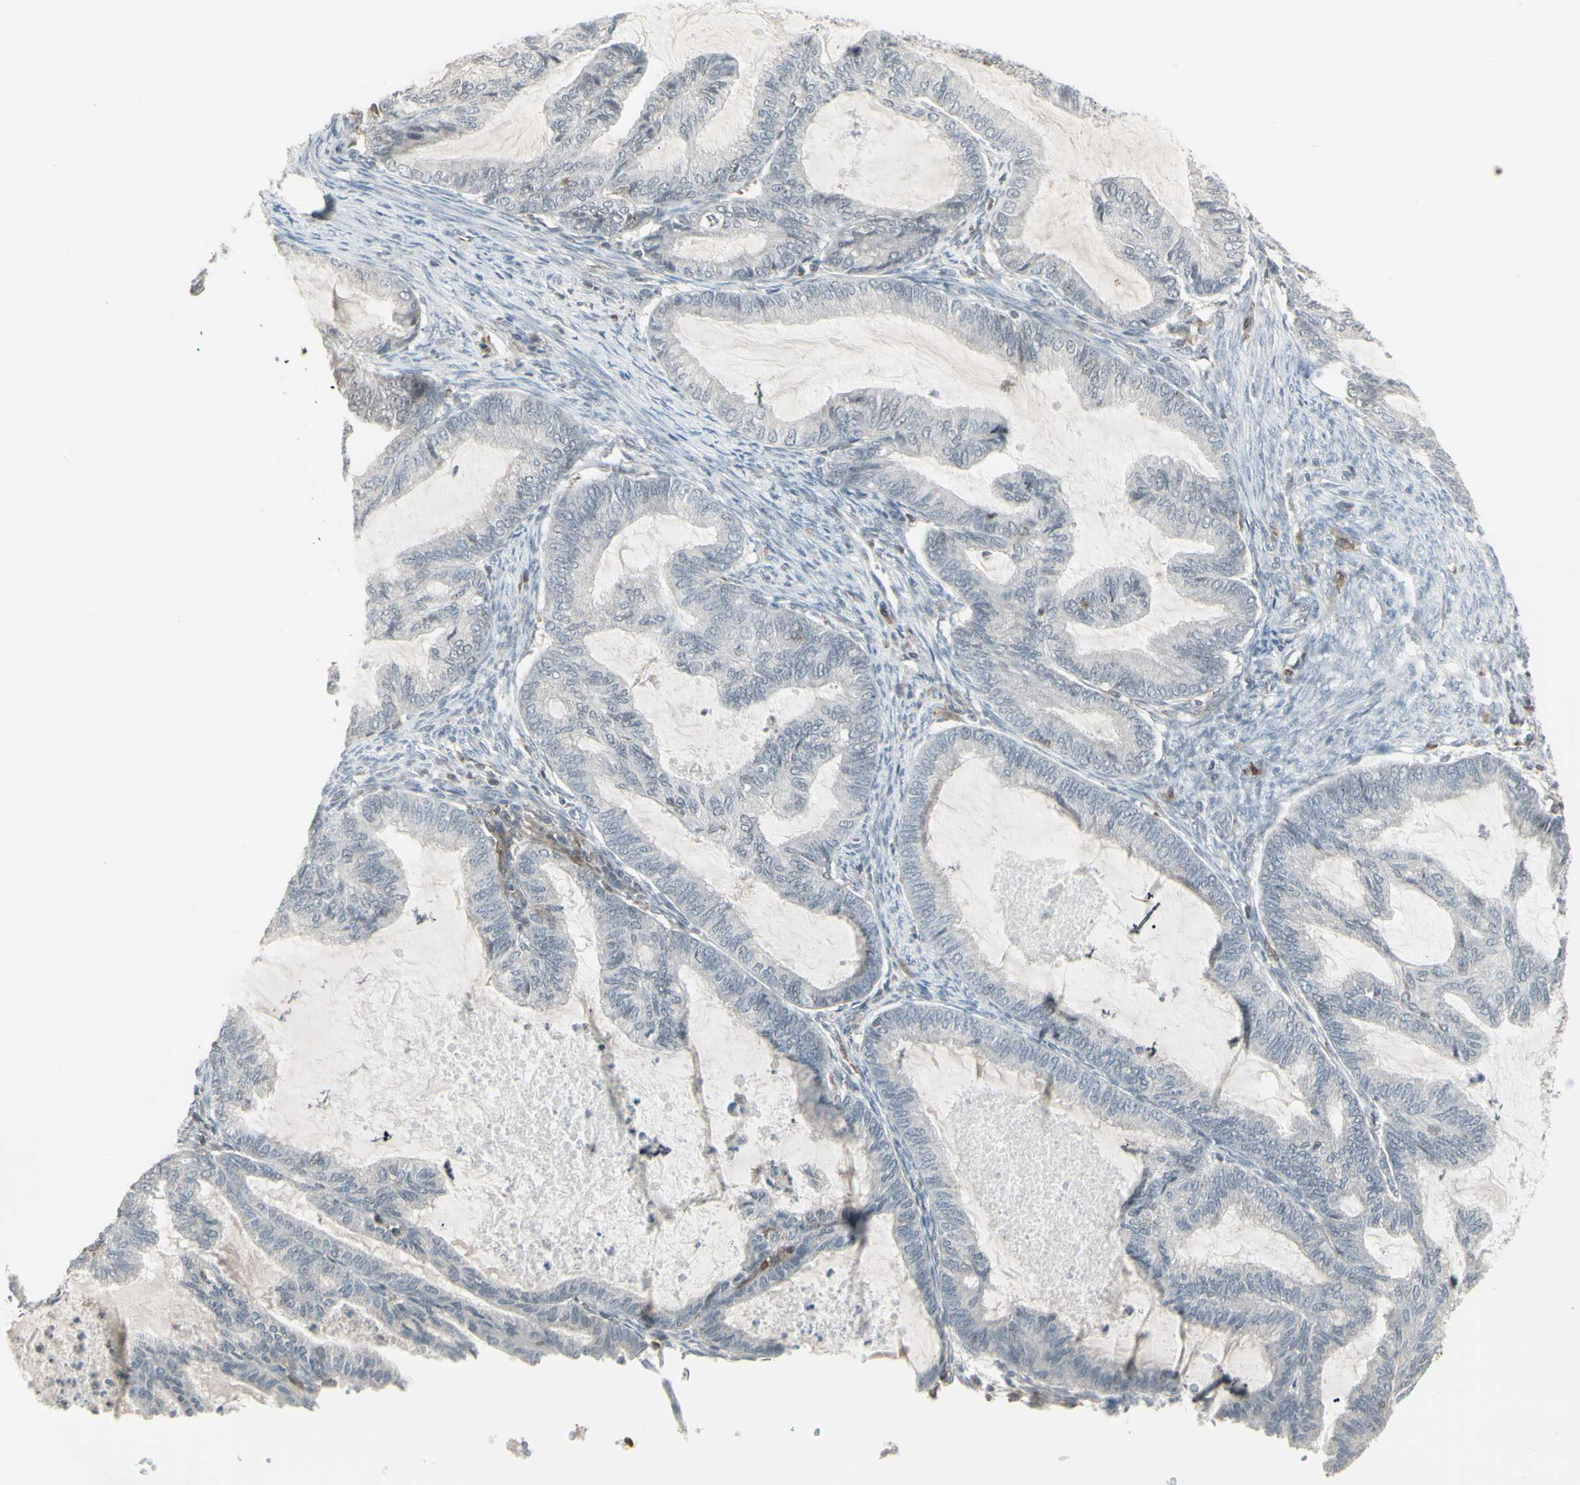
{"staining": {"intensity": "negative", "quantity": "none", "location": "none"}, "tissue": "cervical cancer", "cell_type": "Tumor cells", "image_type": "cancer", "snomed": [{"axis": "morphology", "description": "Normal tissue, NOS"}, {"axis": "morphology", "description": "Adenocarcinoma, NOS"}, {"axis": "topography", "description": "Cervix"}, {"axis": "topography", "description": "Endometrium"}], "caption": "Photomicrograph shows no protein staining in tumor cells of cervical cancer (adenocarcinoma) tissue.", "gene": "SAMSN1", "patient": {"sex": "female", "age": 86}}